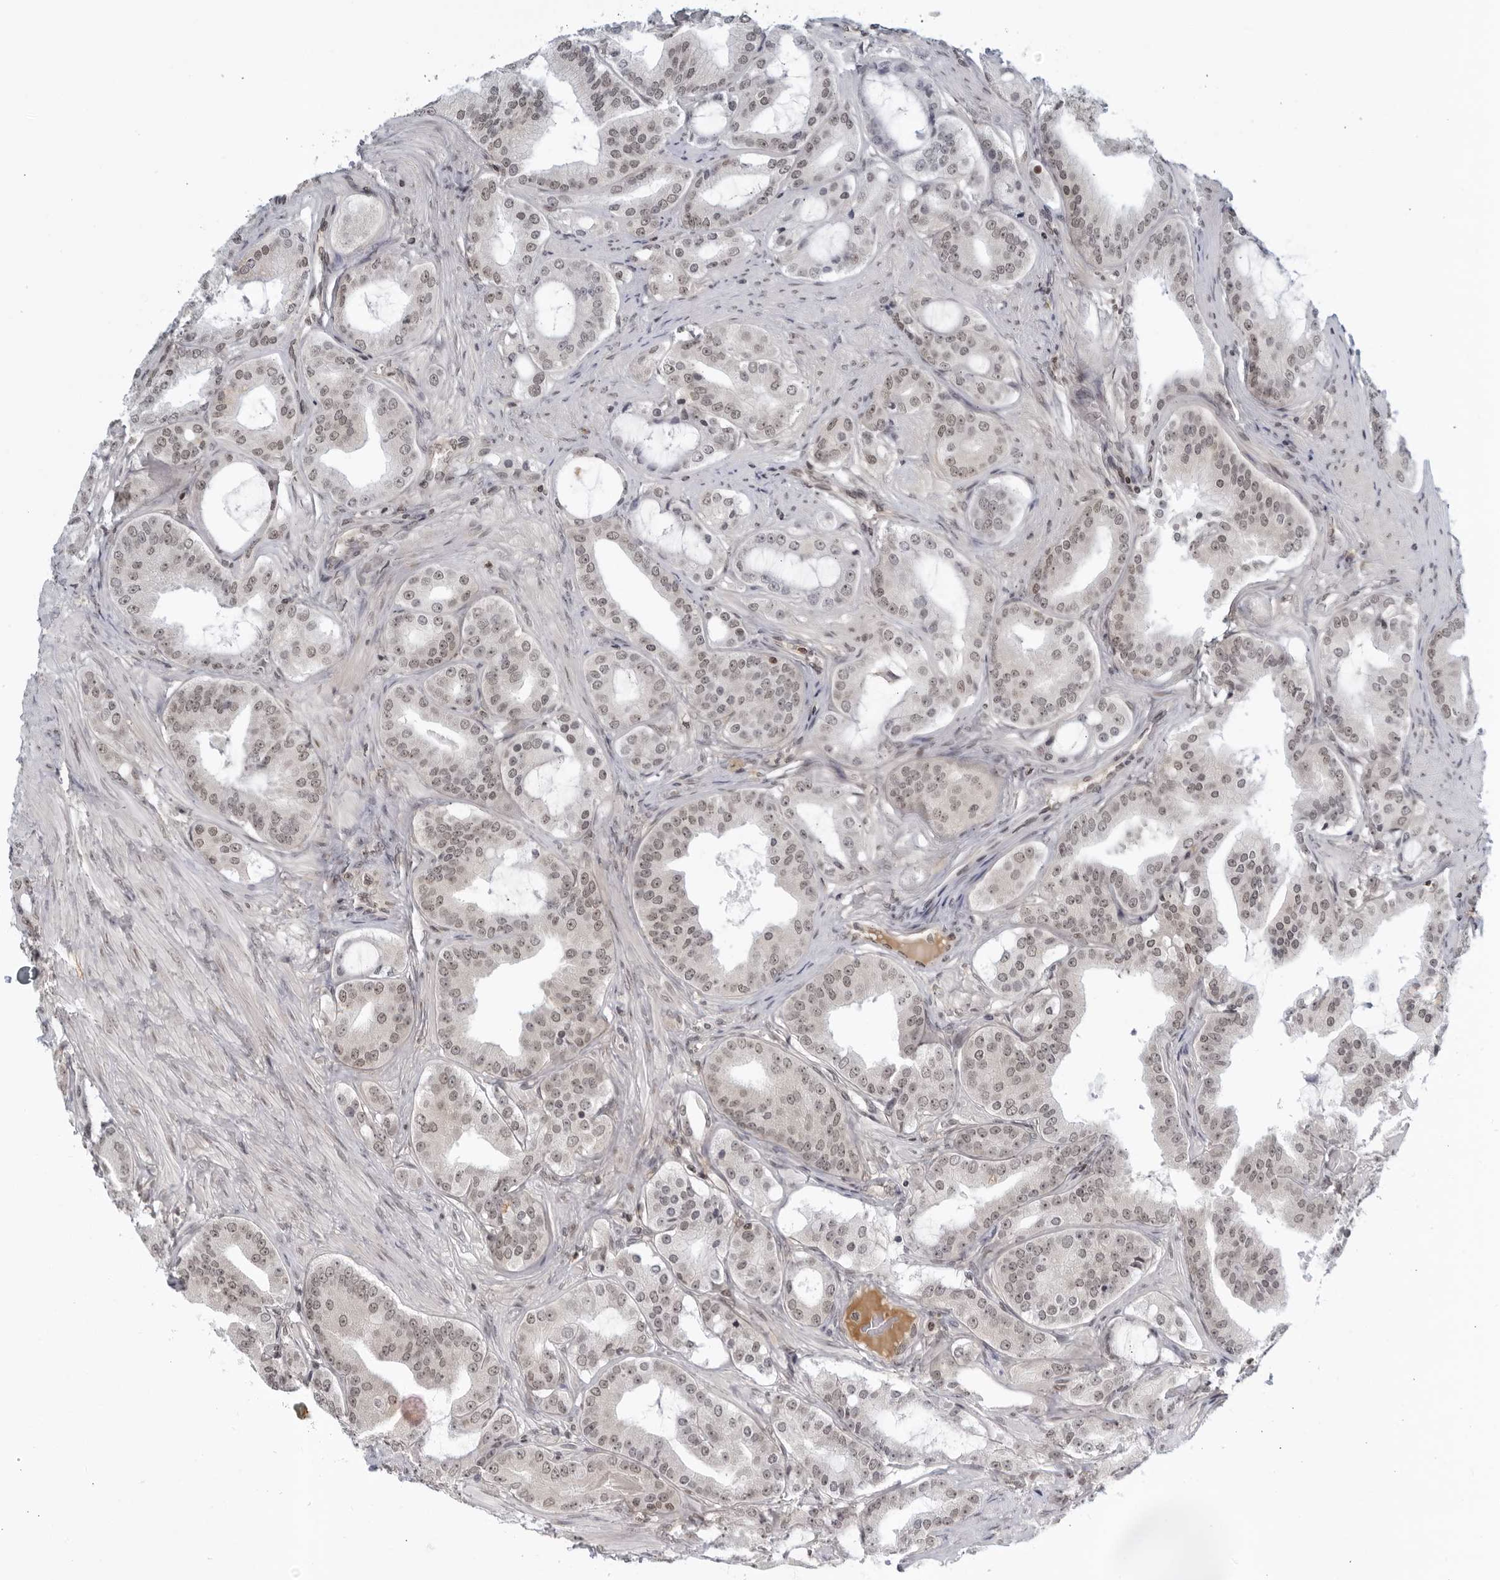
{"staining": {"intensity": "weak", "quantity": ">75%", "location": "nuclear"}, "tissue": "prostate cancer", "cell_type": "Tumor cells", "image_type": "cancer", "snomed": [{"axis": "morphology", "description": "Adenocarcinoma, High grade"}, {"axis": "topography", "description": "Prostate"}], "caption": "A brown stain labels weak nuclear positivity of a protein in adenocarcinoma (high-grade) (prostate) tumor cells.", "gene": "CC2D1B", "patient": {"sex": "male", "age": 60}}